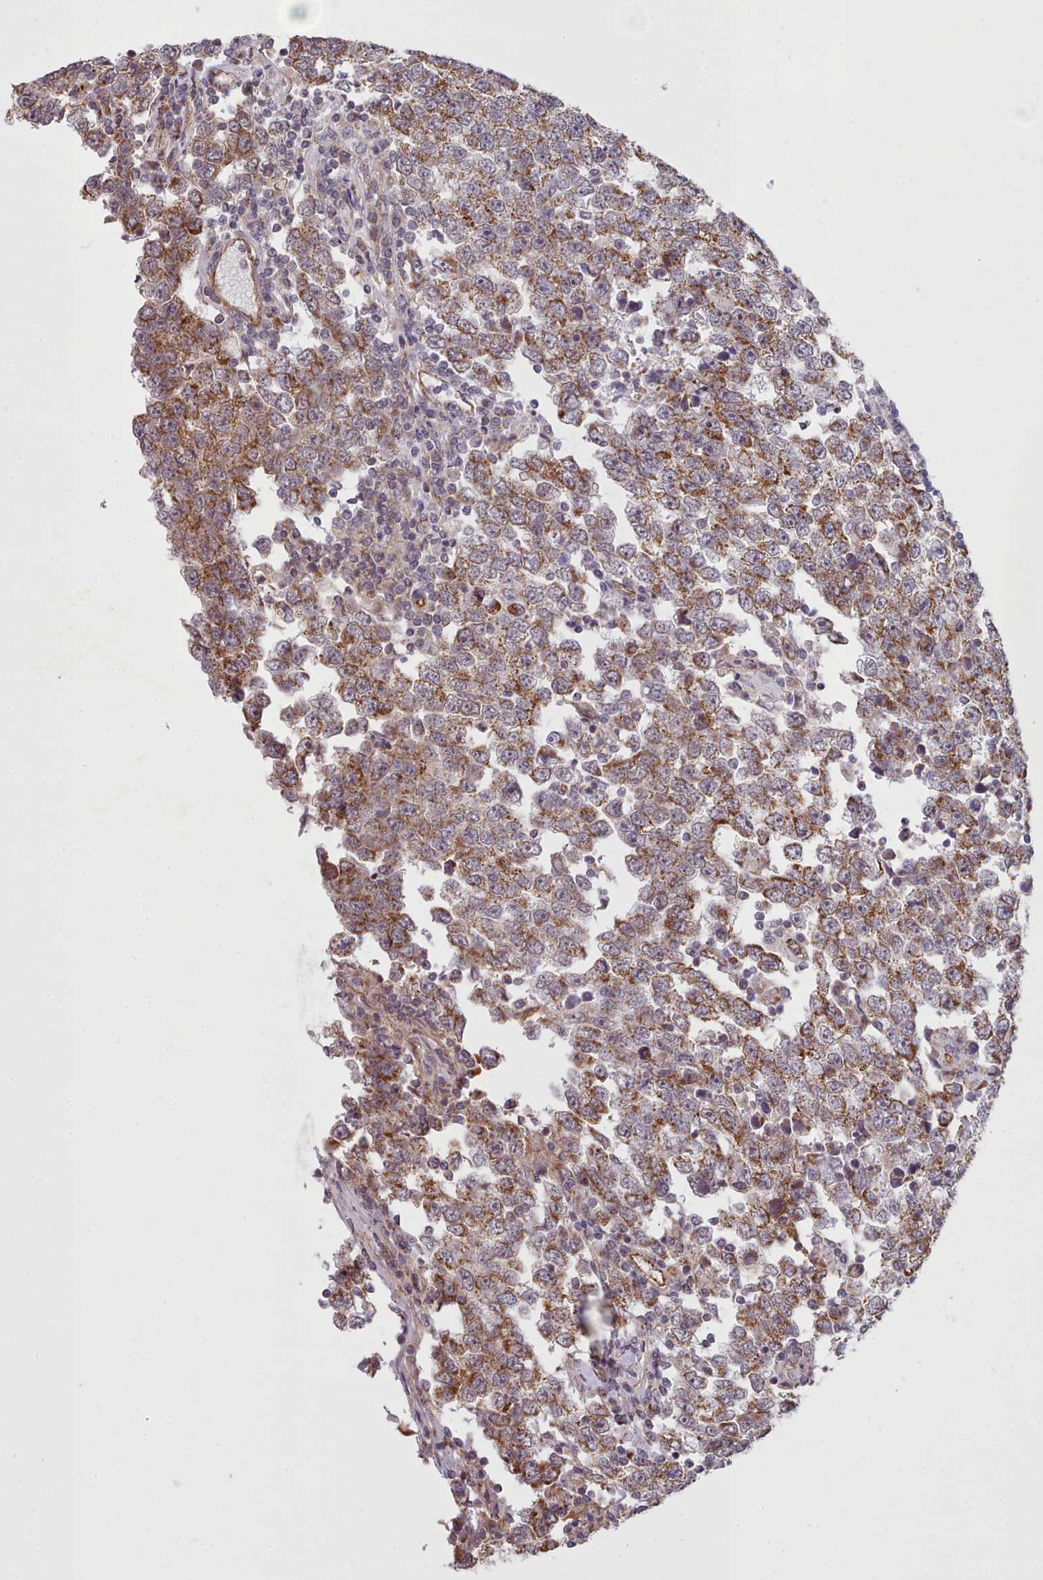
{"staining": {"intensity": "moderate", "quantity": ">75%", "location": "cytoplasmic/membranous"}, "tissue": "testis cancer", "cell_type": "Tumor cells", "image_type": "cancer", "snomed": [{"axis": "morphology", "description": "Seminoma, NOS"}, {"axis": "morphology", "description": "Carcinoma, Embryonal, NOS"}, {"axis": "topography", "description": "Testis"}], "caption": "Immunohistochemical staining of human testis cancer exhibits moderate cytoplasmic/membranous protein expression in about >75% of tumor cells. The staining was performed using DAB to visualize the protein expression in brown, while the nuclei were stained in blue with hematoxylin (Magnification: 20x).", "gene": "MRPL46", "patient": {"sex": "male", "age": 28}}